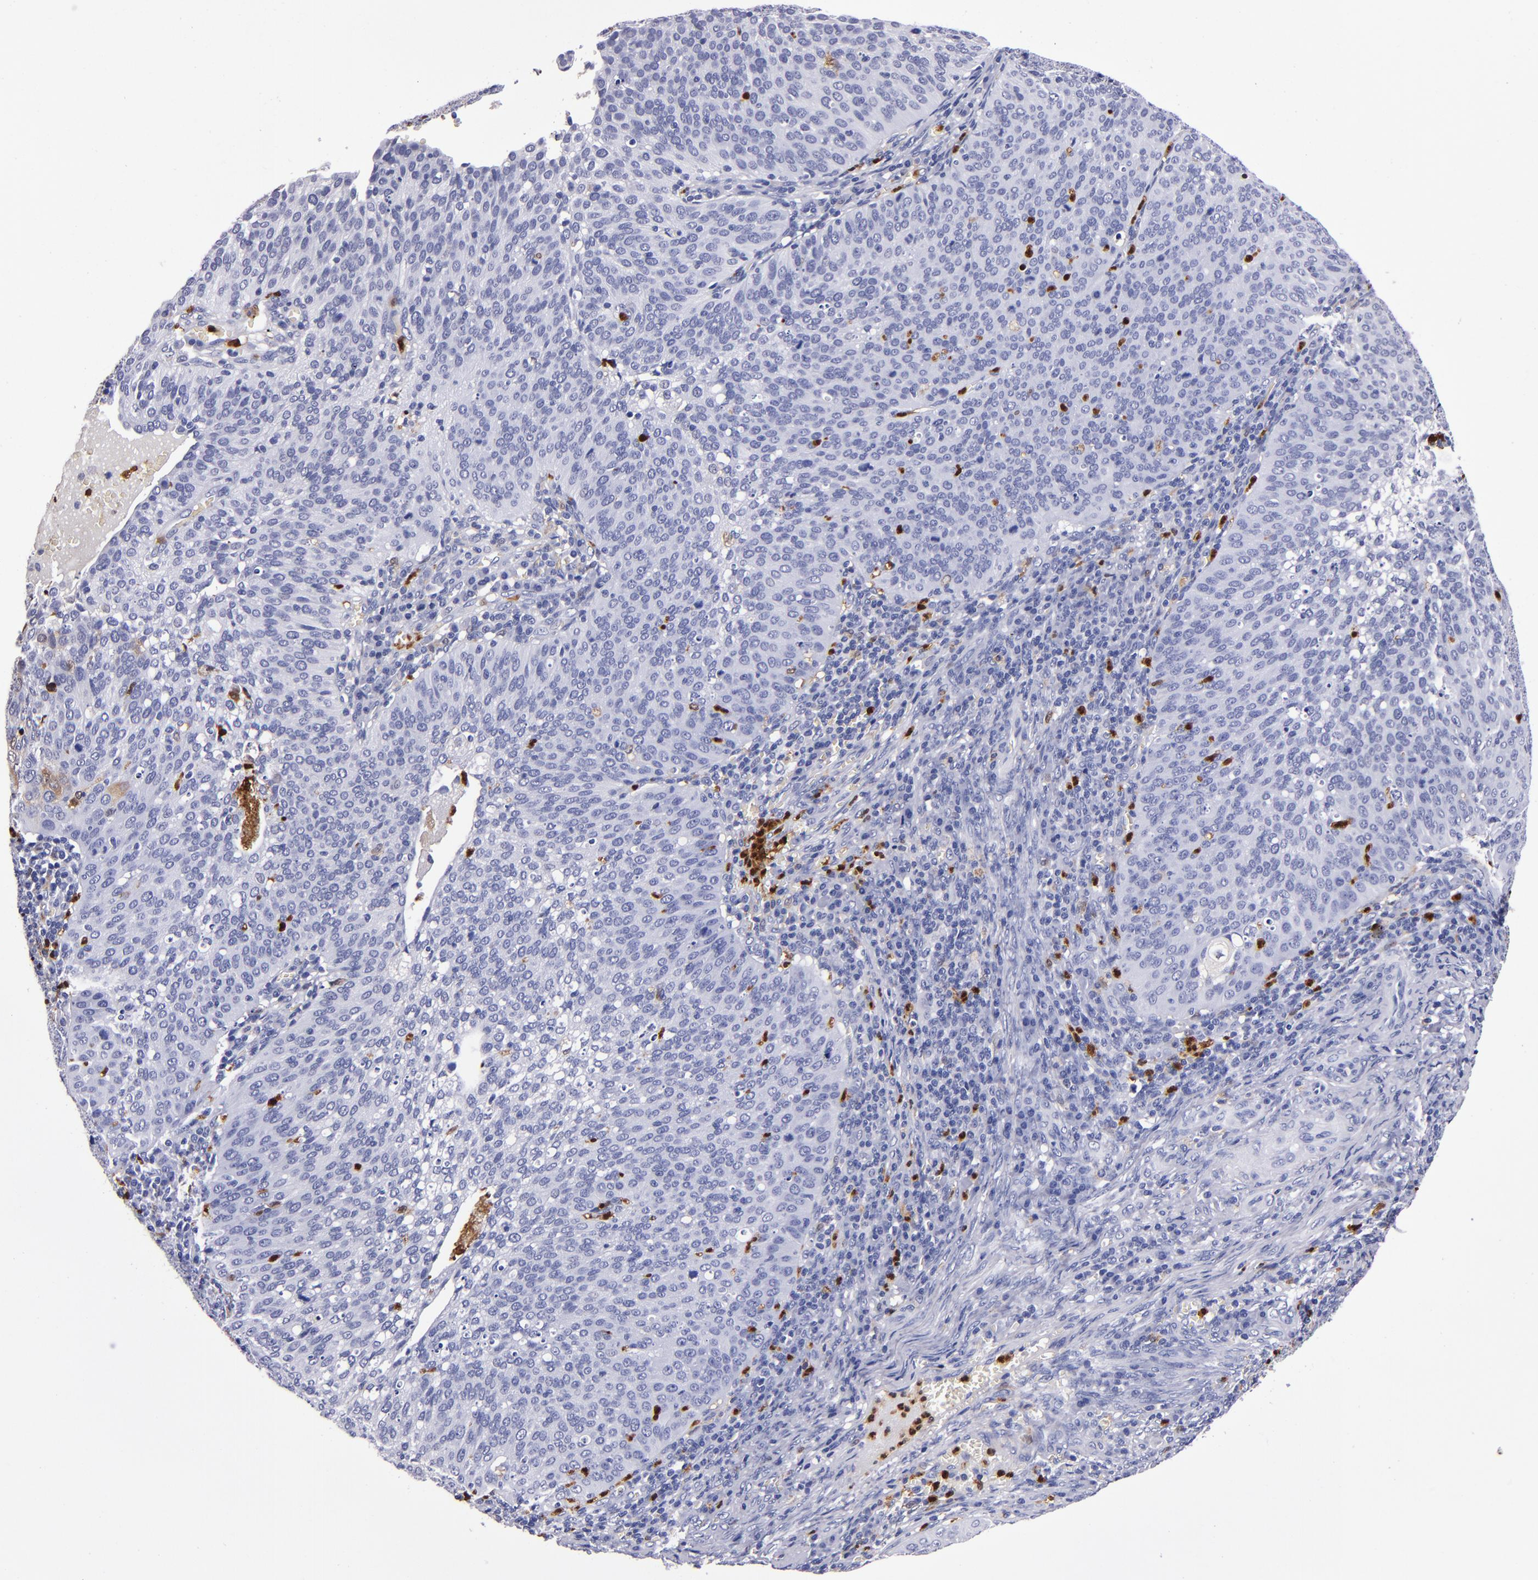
{"staining": {"intensity": "moderate", "quantity": "25%-75%", "location": "cytoplasmic/membranous,nuclear"}, "tissue": "cervical cancer", "cell_type": "Tumor cells", "image_type": "cancer", "snomed": [{"axis": "morphology", "description": "Squamous cell carcinoma, NOS"}, {"axis": "topography", "description": "Cervix"}], "caption": "Protein staining demonstrates moderate cytoplasmic/membranous and nuclear positivity in approximately 25%-75% of tumor cells in cervical cancer.", "gene": "S100A8", "patient": {"sex": "female", "age": 39}}